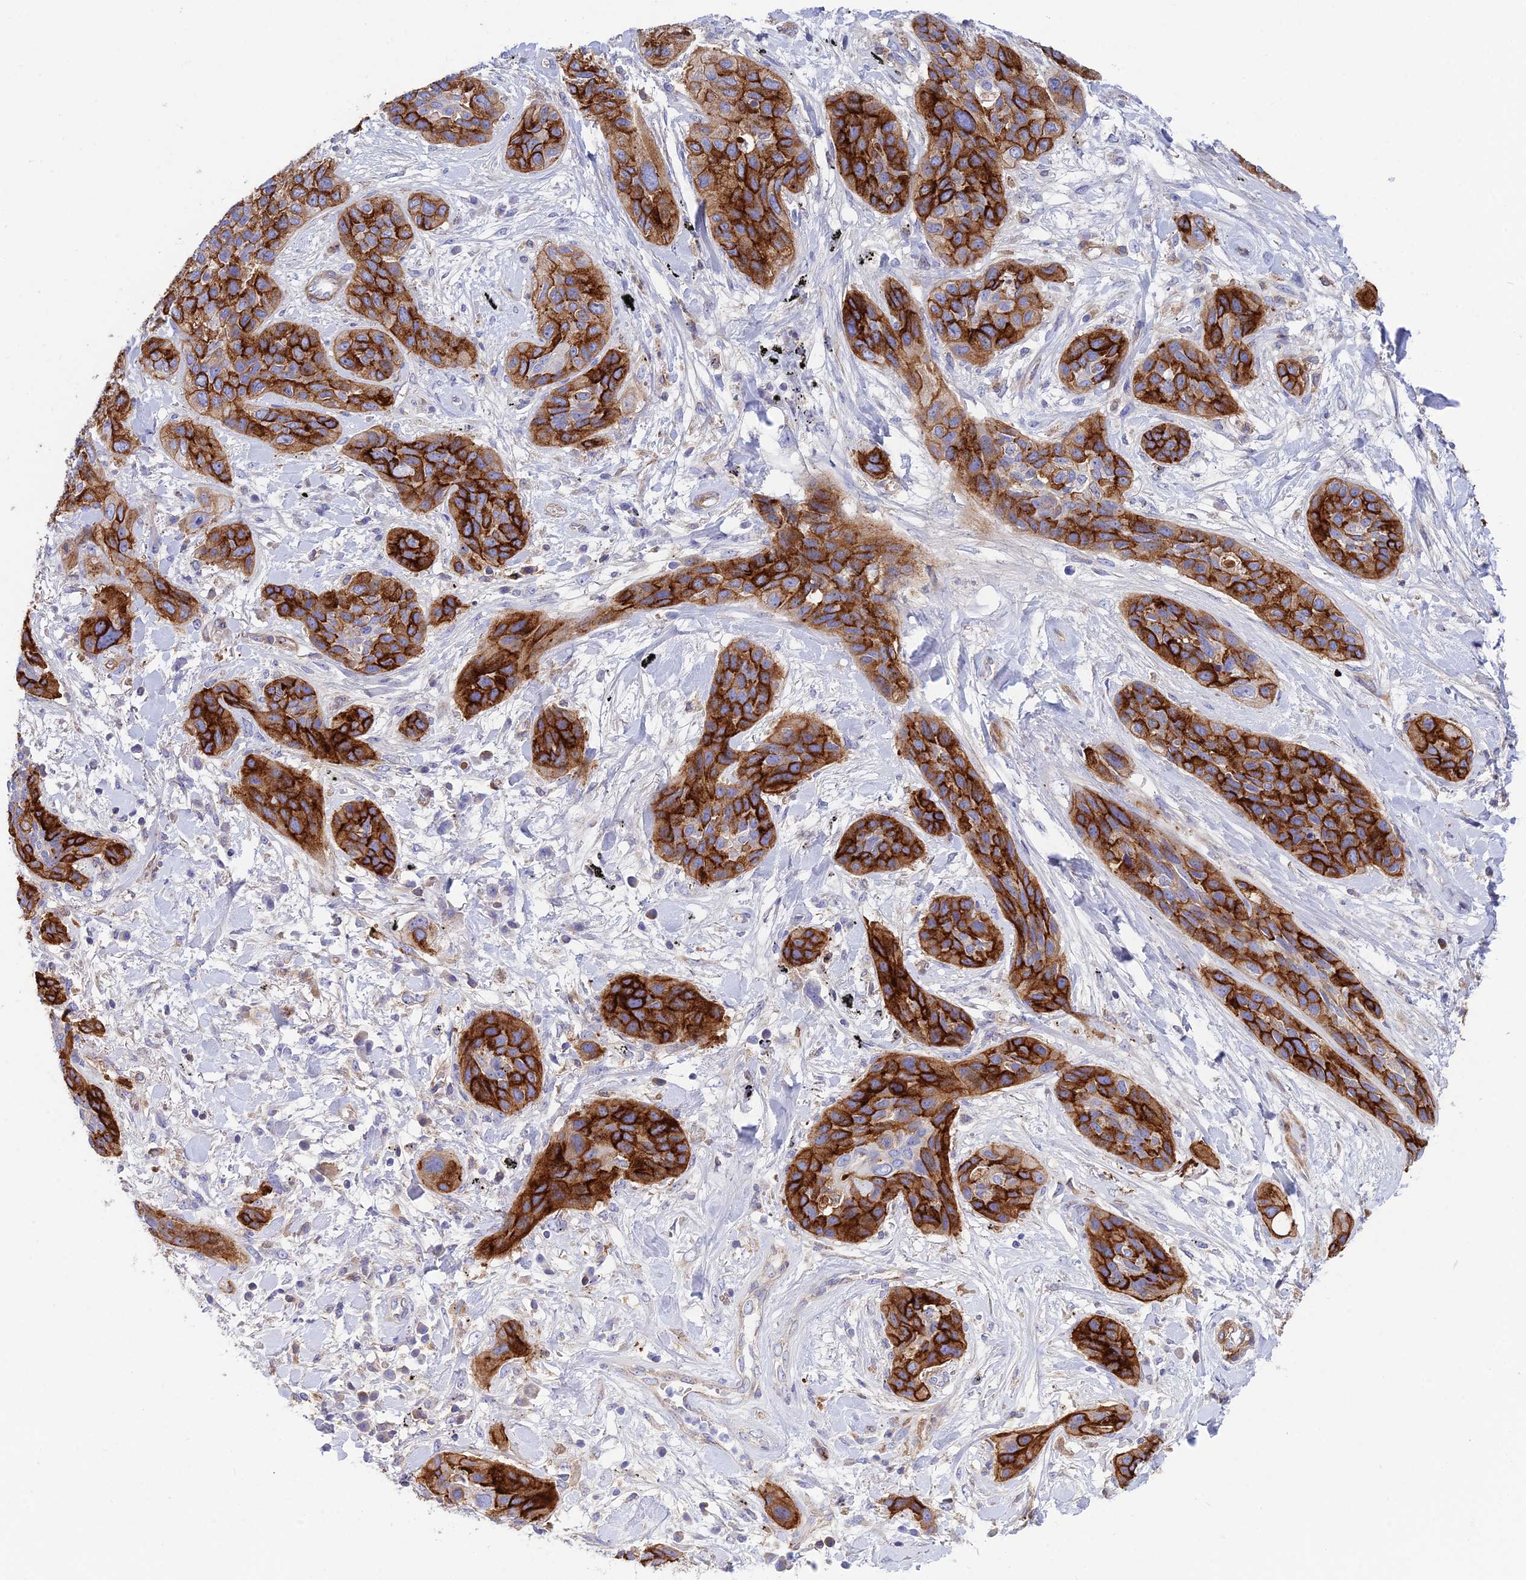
{"staining": {"intensity": "strong", "quantity": ">75%", "location": "cytoplasmic/membranous"}, "tissue": "lung cancer", "cell_type": "Tumor cells", "image_type": "cancer", "snomed": [{"axis": "morphology", "description": "Squamous cell carcinoma, NOS"}, {"axis": "topography", "description": "Lung"}], "caption": "This histopathology image demonstrates immunohistochemistry staining of lung cancer (squamous cell carcinoma), with high strong cytoplasmic/membranous staining in about >75% of tumor cells.", "gene": "CSPG4", "patient": {"sex": "female", "age": 70}}